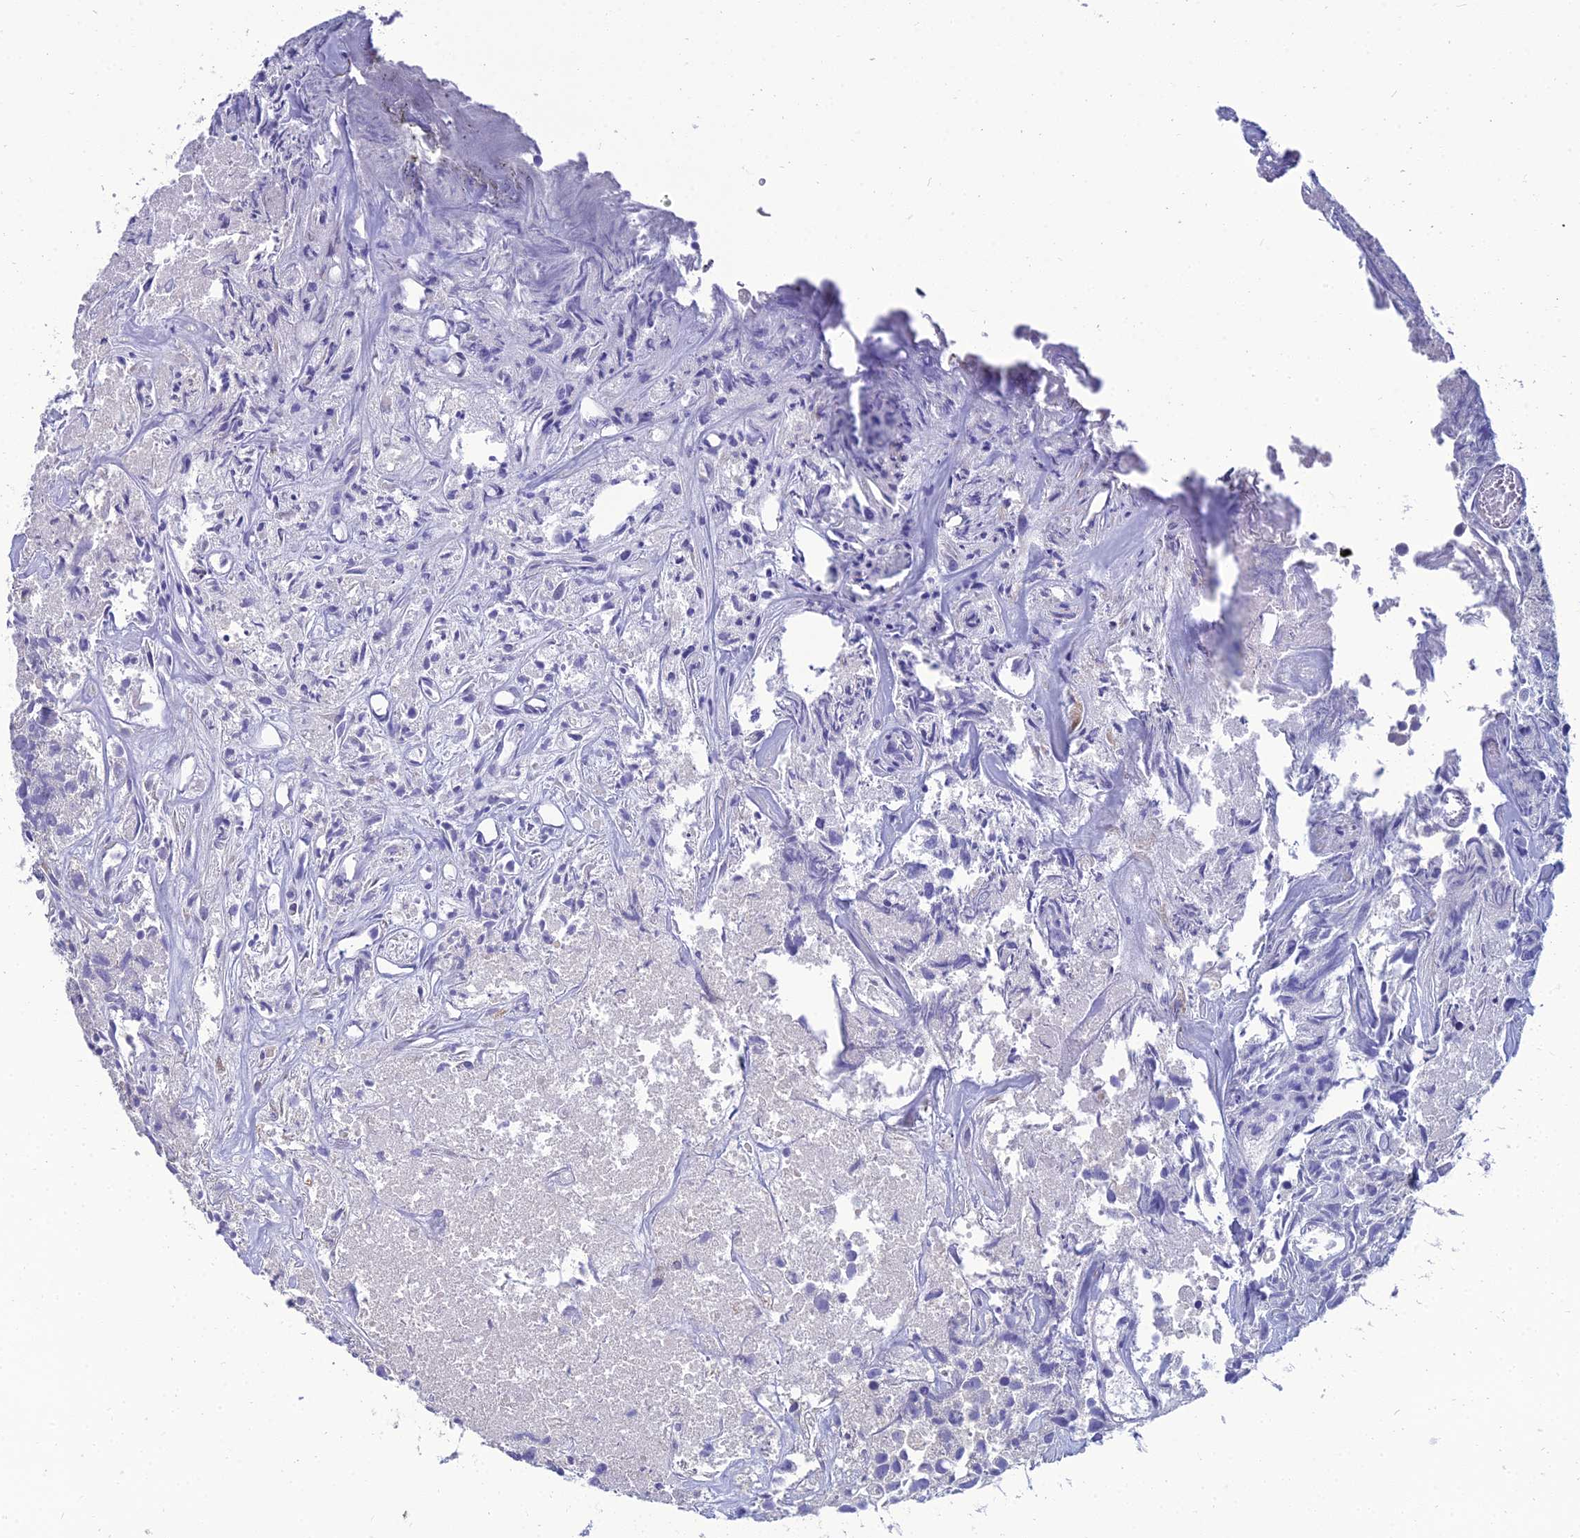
{"staining": {"intensity": "negative", "quantity": "none", "location": "none"}, "tissue": "urothelial cancer", "cell_type": "Tumor cells", "image_type": "cancer", "snomed": [{"axis": "morphology", "description": "Urothelial carcinoma, High grade"}, {"axis": "topography", "description": "Urinary bladder"}], "caption": "IHC image of neoplastic tissue: human urothelial cancer stained with DAB demonstrates no significant protein positivity in tumor cells.", "gene": "NPY", "patient": {"sex": "female", "age": 75}}